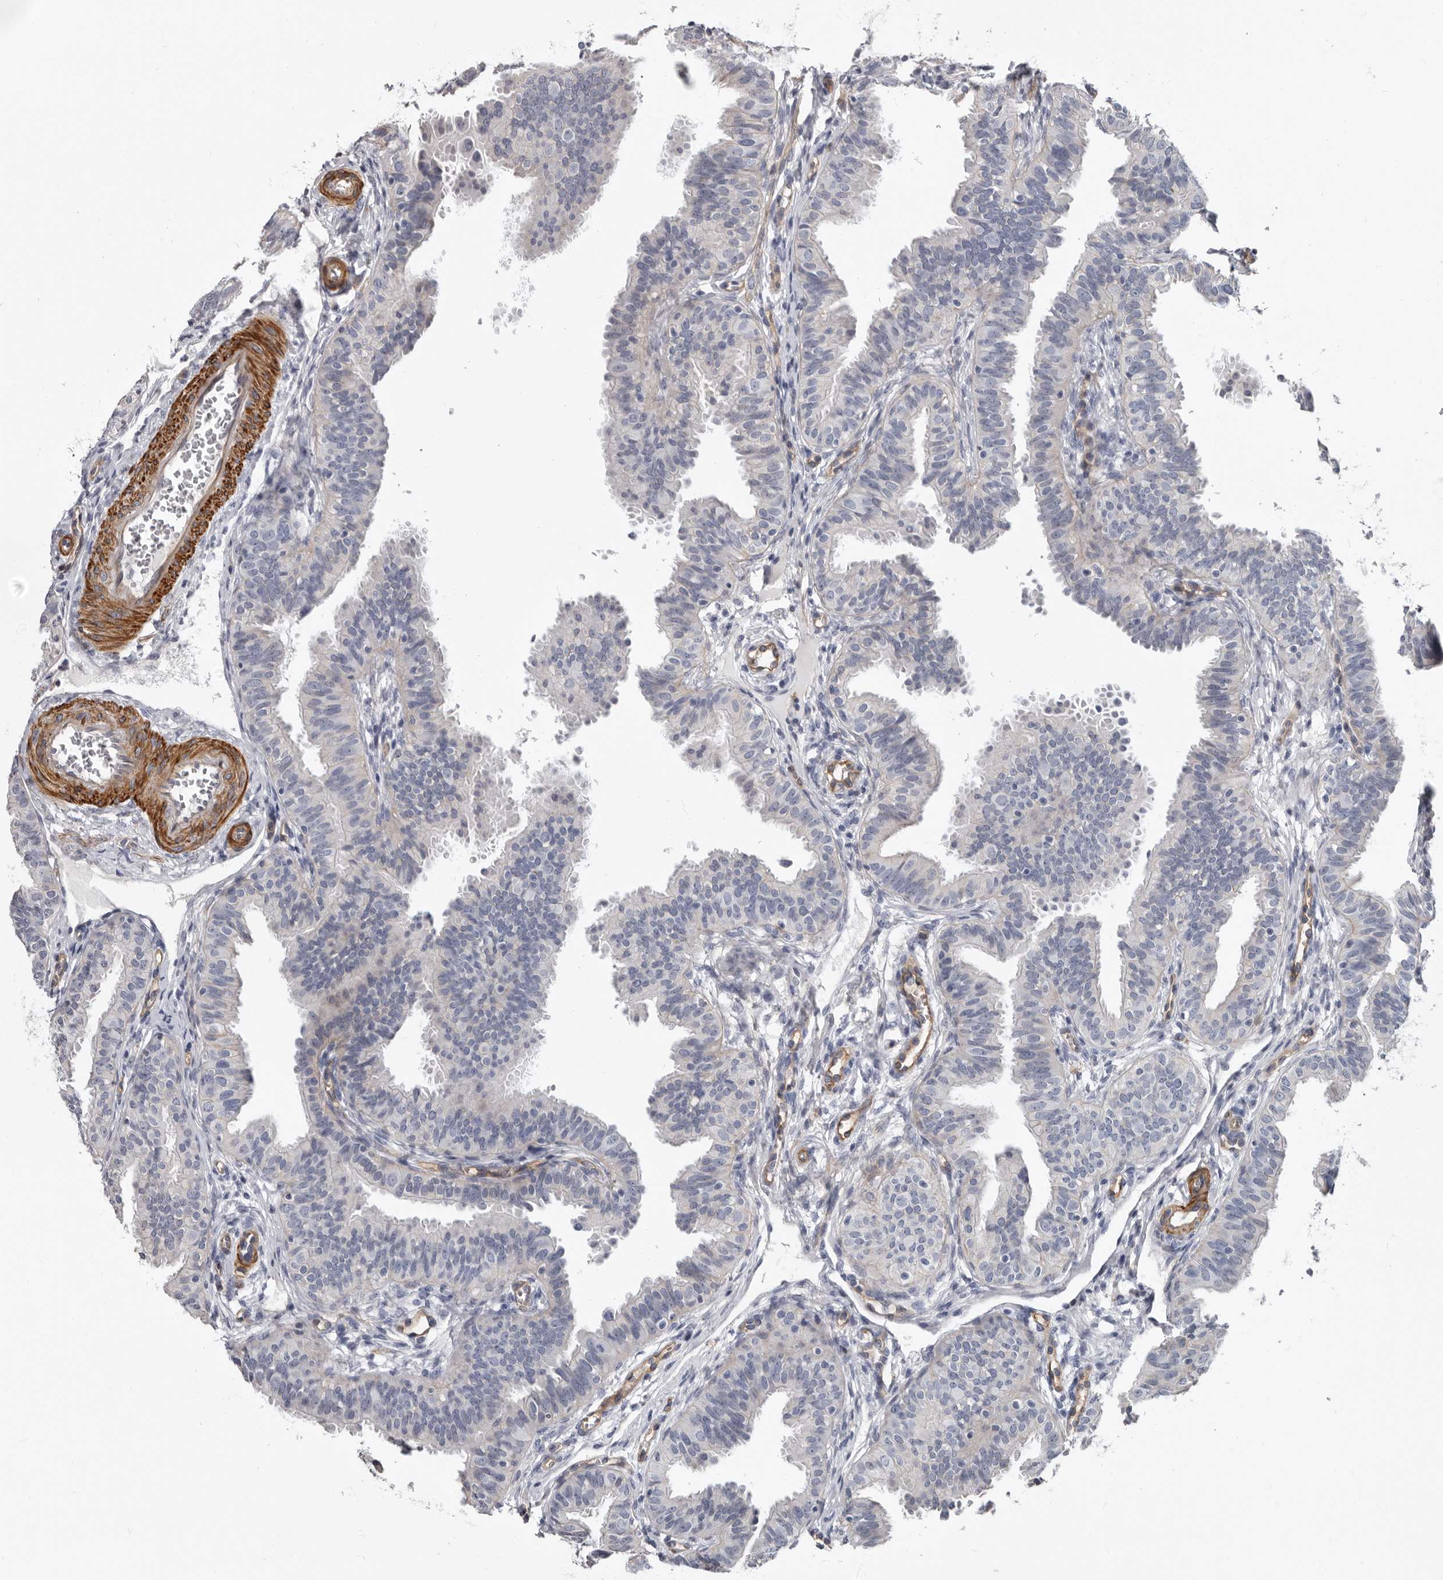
{"staining": {"intensity": "negative", "quantity": "none", "location": "none"}, "tissue": "fallopian tube", "cell_type": "Glandular cells", "image_type": "normal", "snomed": [{"axis": "morphology", "description": "Normal tissue, NOS"}, {"axis": "topography", "description": "Fallopian tube"}], "caption": "Immunohistochemistry (IHC) of normal human fallopian tube demonstrates no staining in glandular cells. Nuclei are stained in blue.", "gene": "ADGRL4", "patient": {"sex": "female", "age": 35}}